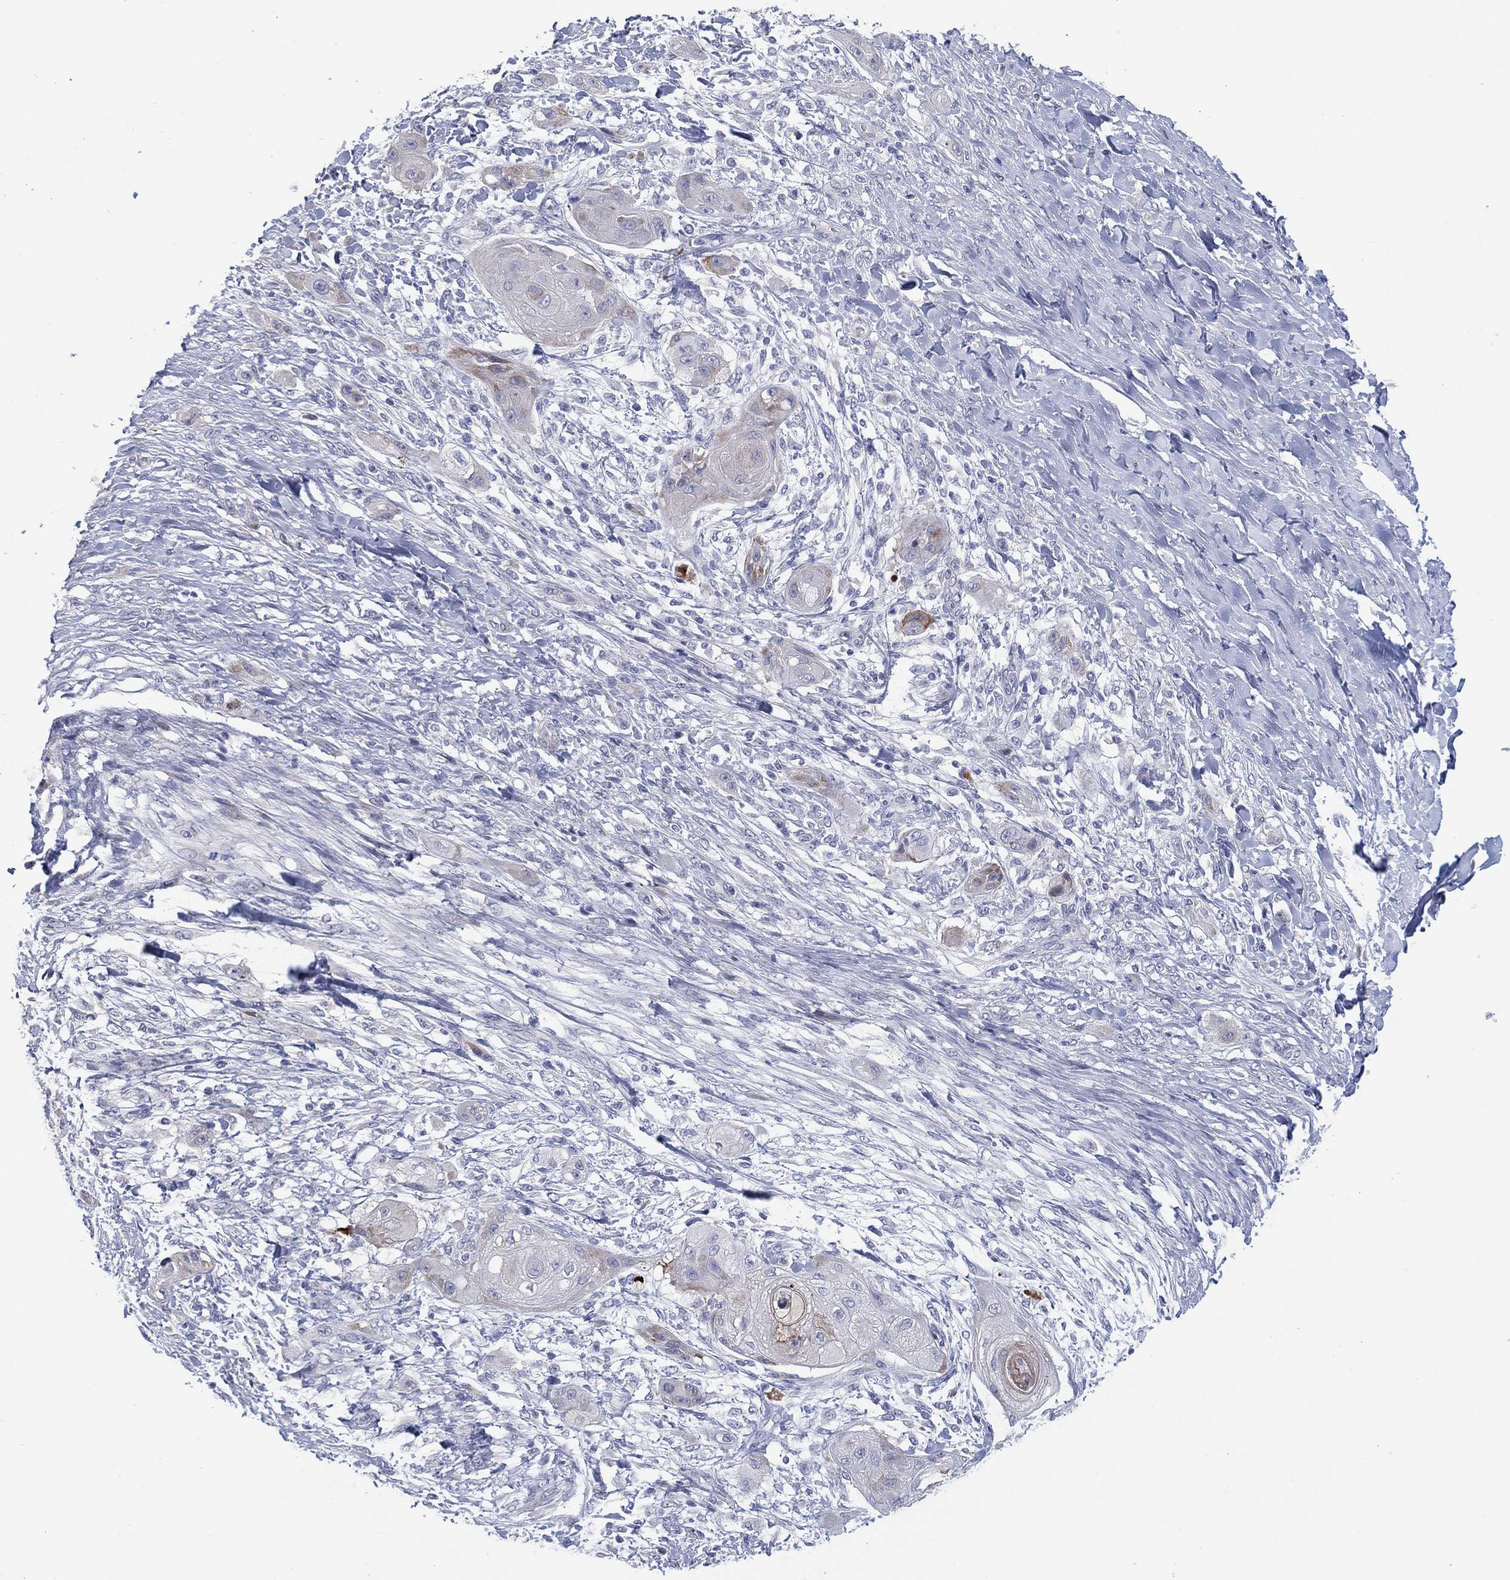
{"staining": {"intensity": "negative", "quantity": "none", "location": "none"}, "tissue": "skin cancer", "cell_type": "Tumor cells", "image_type": "cancer", "snomed": [{"axis": "morphology", "description": "Squamous cell carcinoma, NOS"}, {"axis": "topography", "description": "Skin"}], "caption": "High power microscopy histopathology image of an IHC photomicrograph of skin cancer, revealing no significant staining in tumor cells. (DAB immunohistochemistry (IHC) visualized using brightfield microscopy, high magnification).", "gene": "HEATR4", "patient": {"sex": "male", "age": 62}}